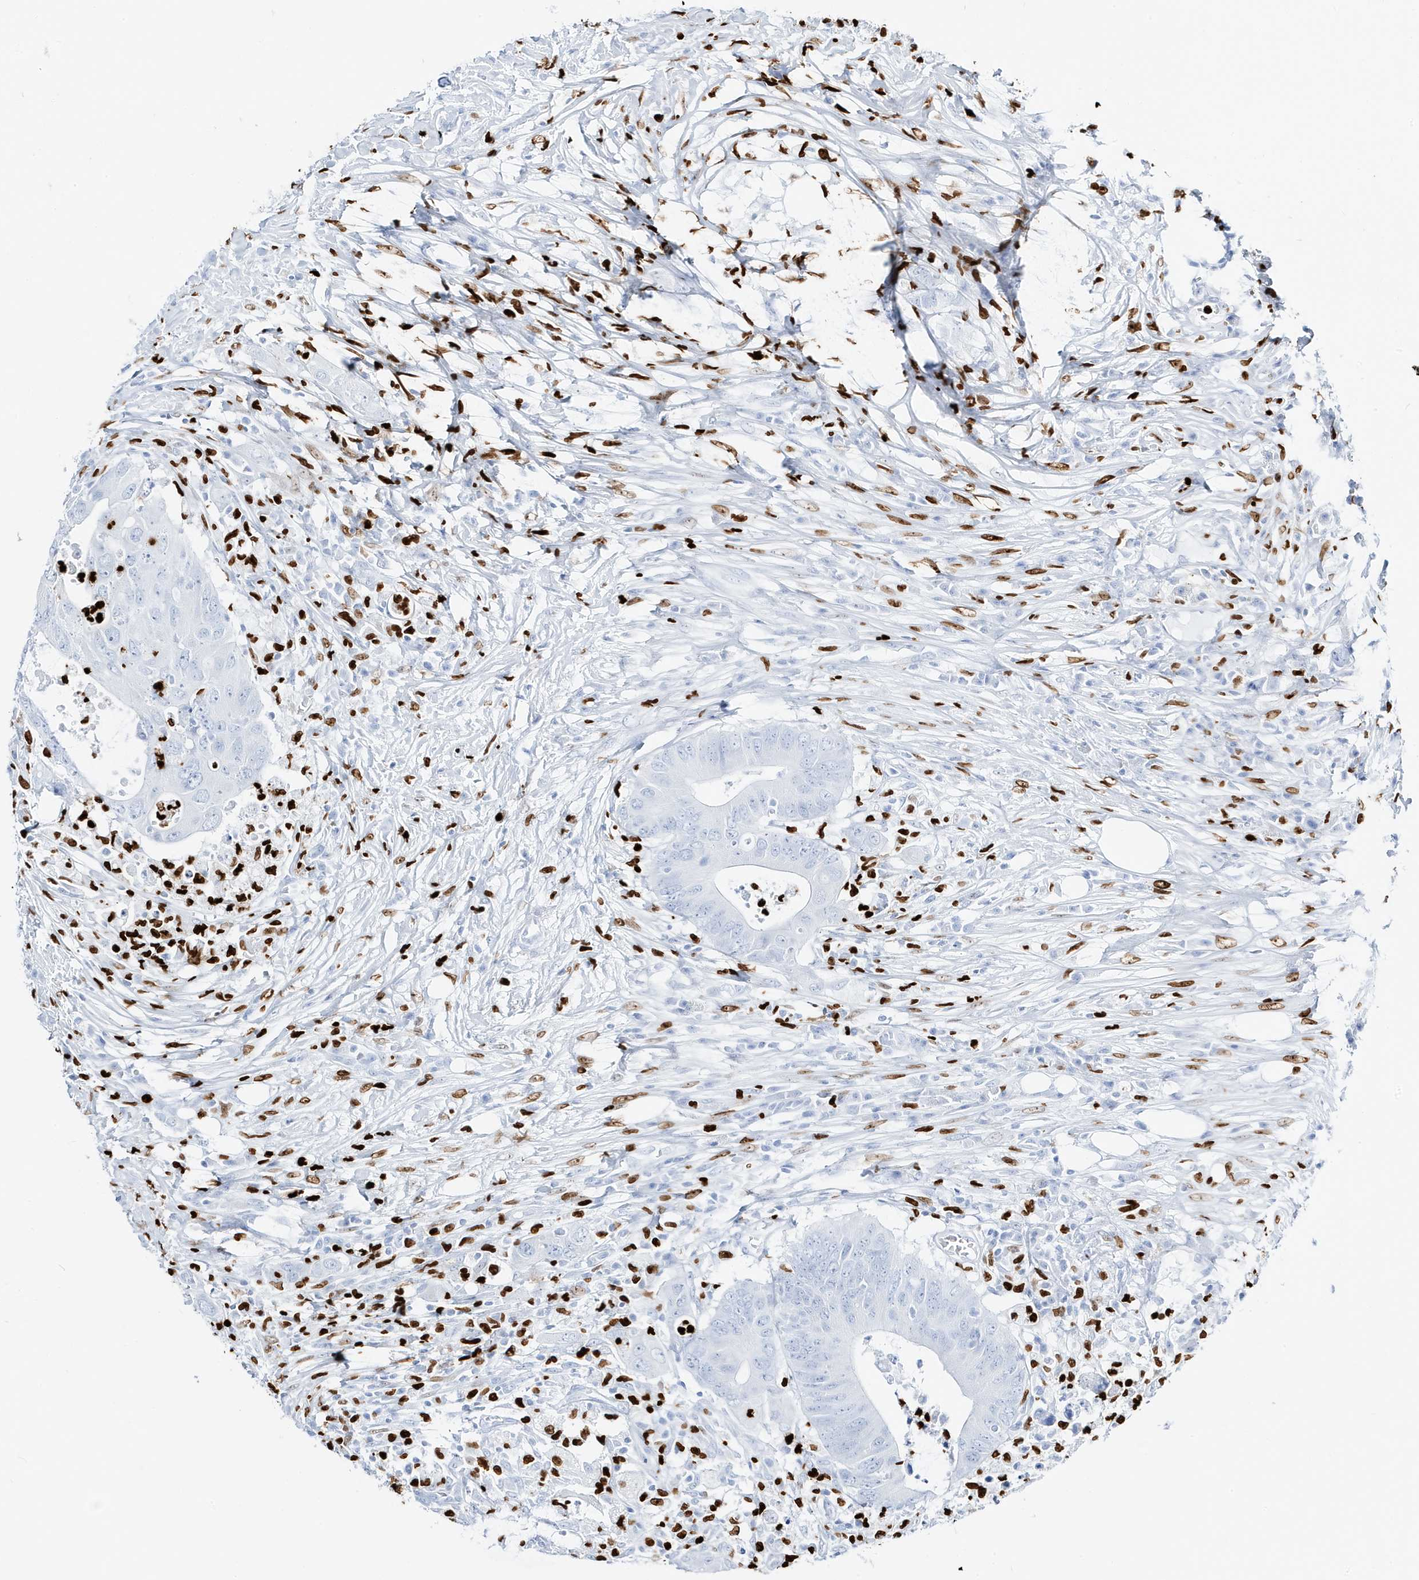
{"staining": {"intensity": "negative", "quantity": "none", "location": "none"}, "tissue": "colorectal cancer", "cell_type": "Tumor cells", "image_type": "cancer", "snomed": [{"axis": "morphology", "description": "Adenocarcinoma, NOS"}, {"axis": "topography", "description": "Colon"}], "caption": "An image of human colorectal adenocarcinoma is negative for staining in tumor cells.", "gene": "MNDA", "patient": {"sex": "male", "age": 71}}